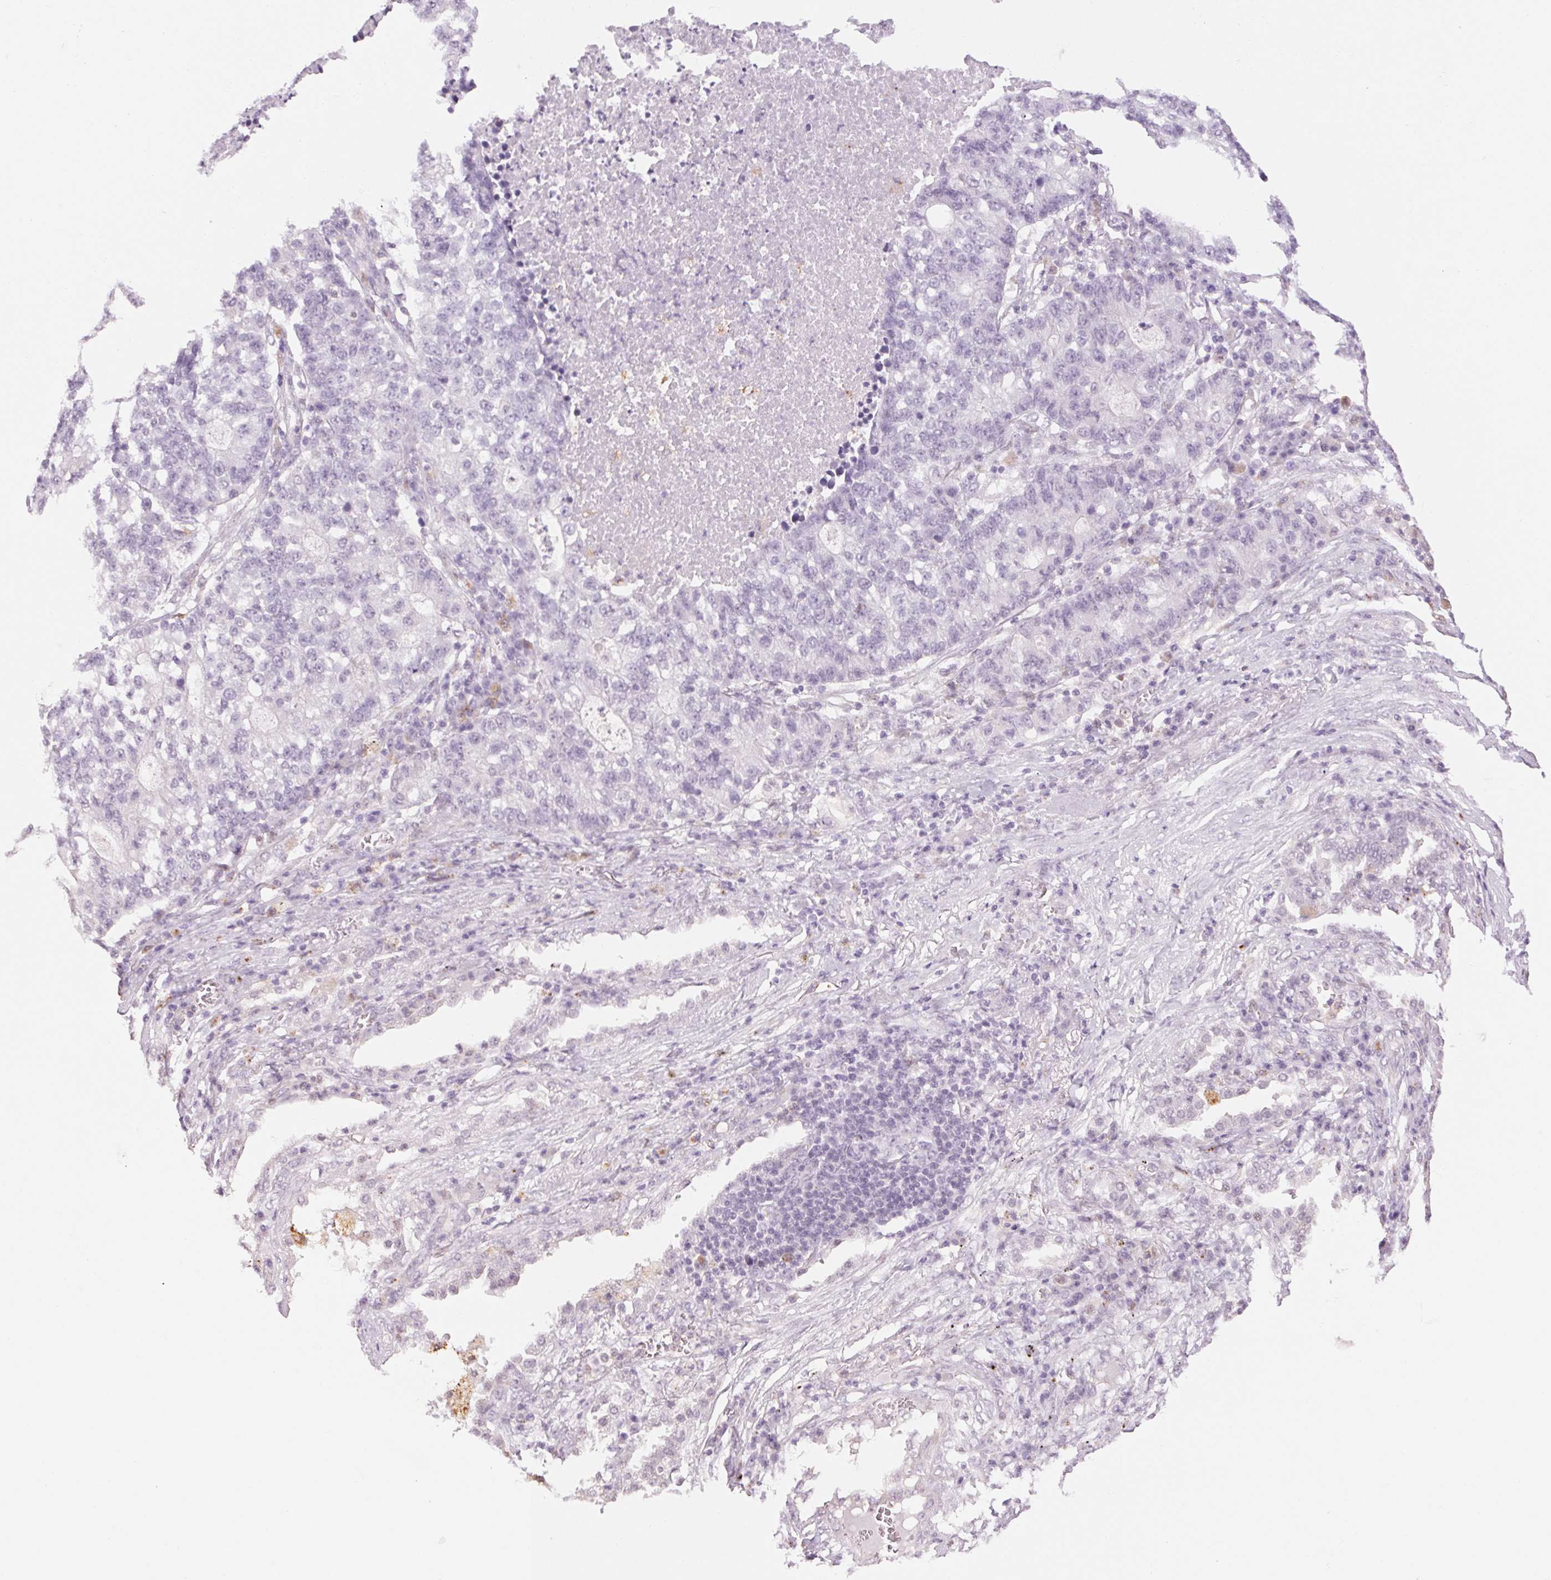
{"staining": {"intensity": "negative", "quantity": "none", "location": "none"}, "tissue": "lung cancer", "cell_type": "Tumor cells", "image_type": "cancer", "snomed": [{"axis": "morphology", "description": "Adenocarcinoma, NOS"}, {"axis": "topography", "description": "Lung"}], "caption": "Human adenocarcinoma (lung) stained for a protein using immunohistochemistry (IHC) displays no staining in tumor cells.", "gene": "MPO", "patient": {"sex": "male", "age": 57}}